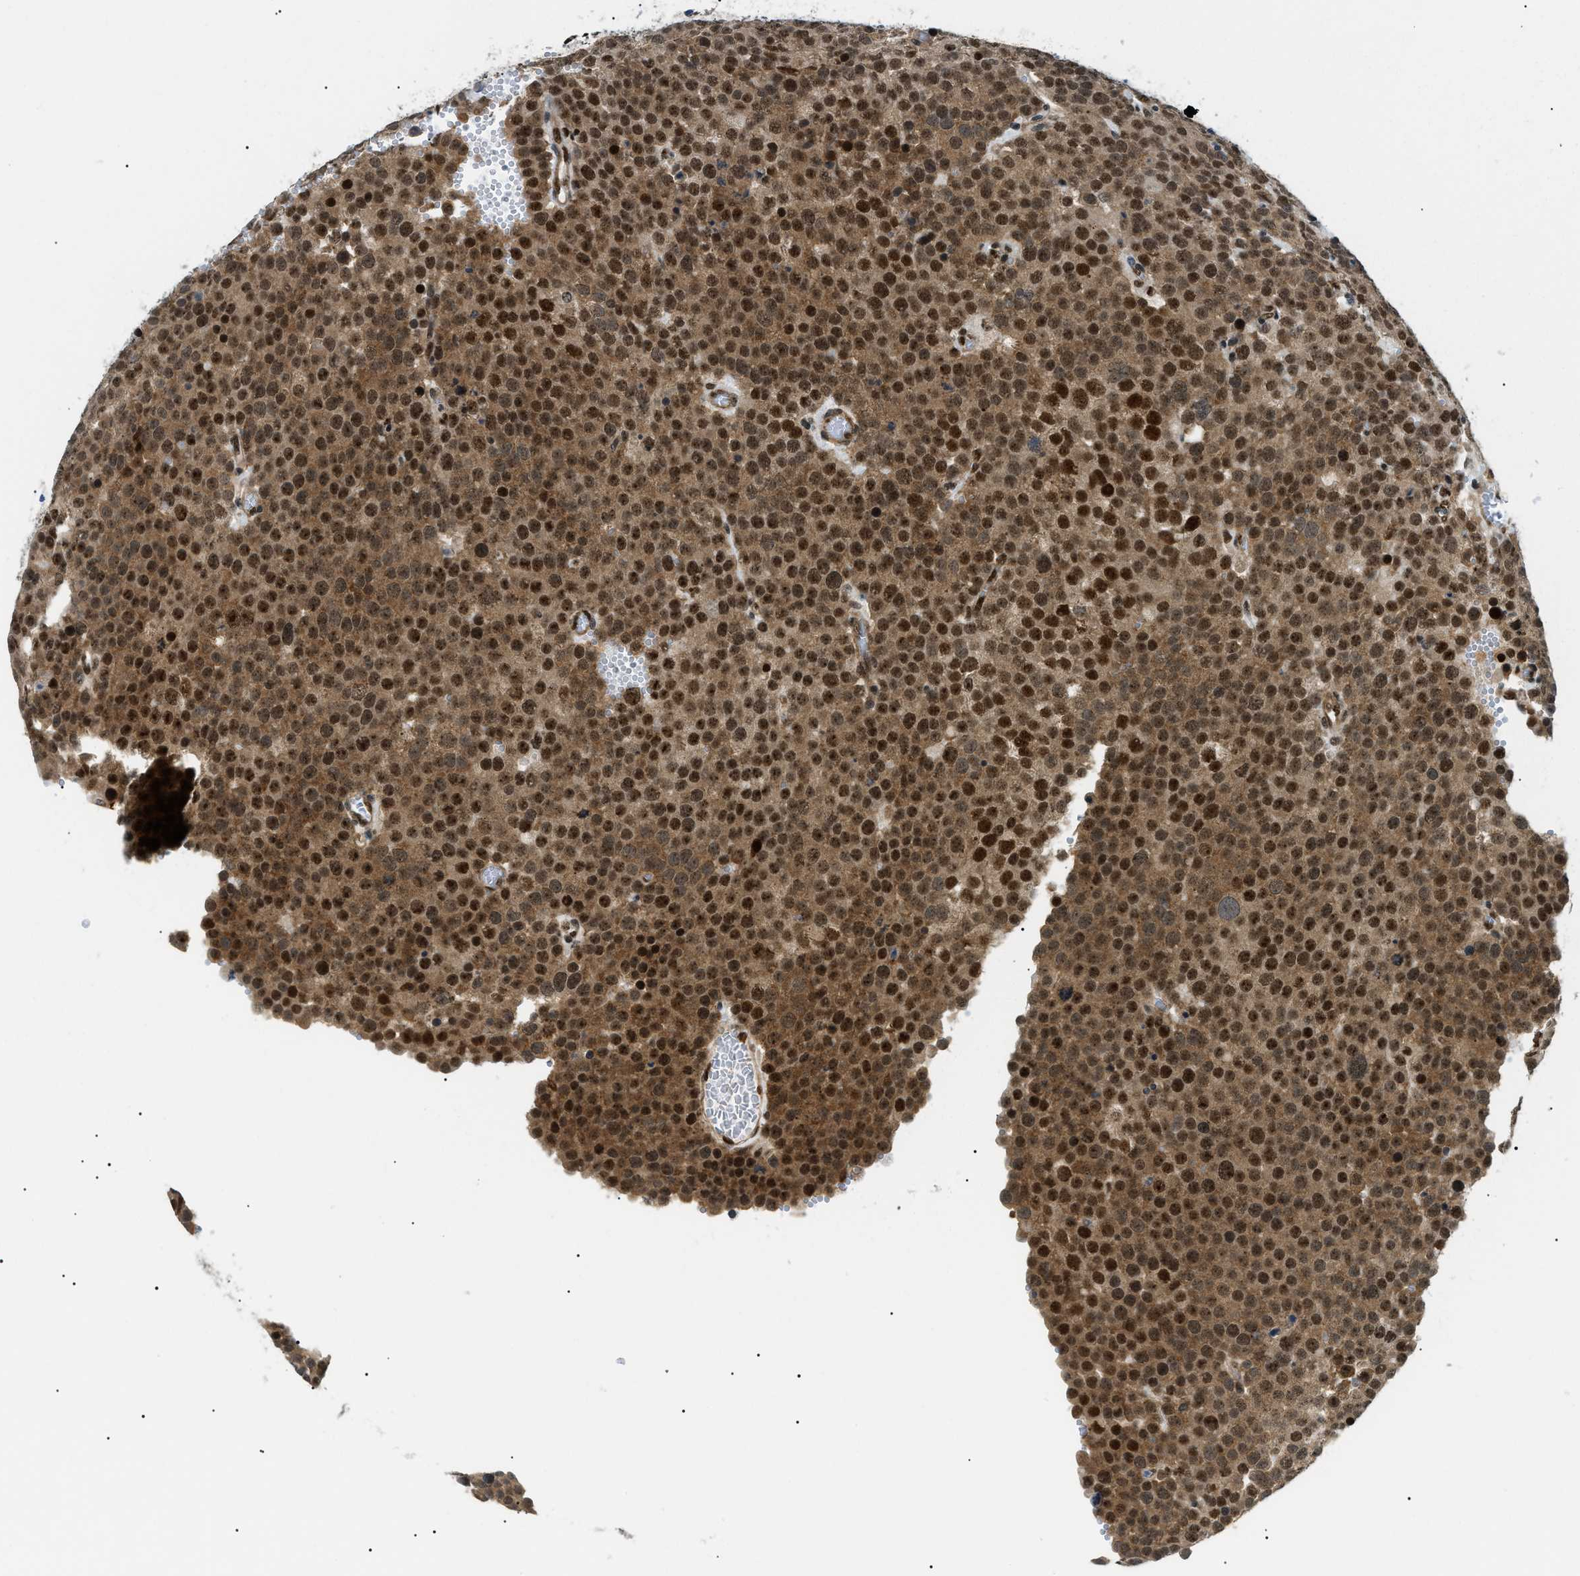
{"staining": {"intensity": "strong", "quantity": ">75%", "location": "cytoplasmic/membranous,nuclear"}, "tissue": "testis cancer", "cell_type": "Tumor cells", "image_type": "cancer", "snomed": [{"axis": "morphology", "description": "Normal tissue, NOS"}, {"axis": "morphology", "description": "Seminoma, NOS"}, {"axis": "topography", "description": "Testis"}], "caption": "Seminoma (testis) stained with a protein marker shows strong staining in tumor cells.", "gene": "CWC25", "patient": {"sex": "male", "age": 71}}